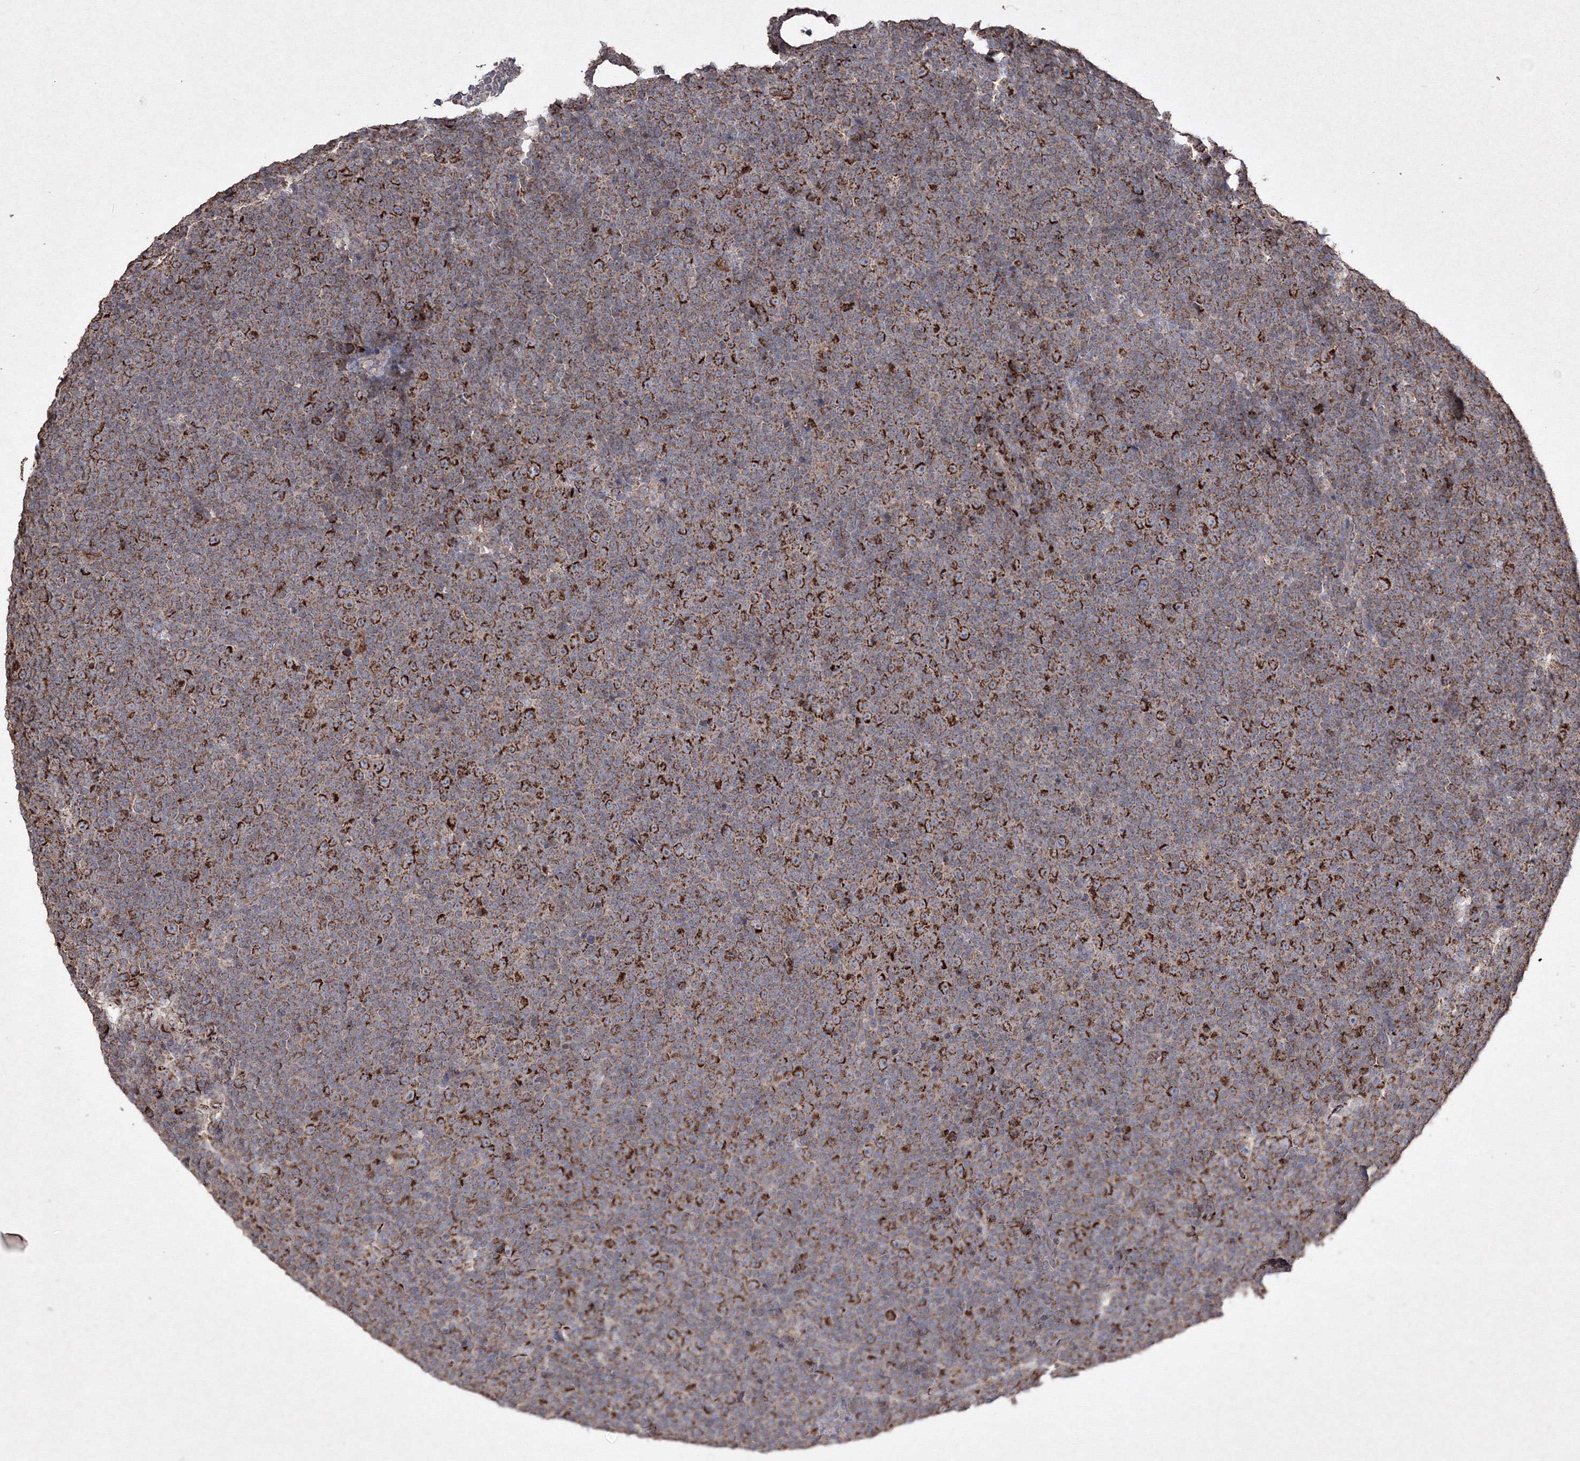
{"staining": {"intensity": "strong", "quantity": "25%-75%", "location": "cytoplasmic/membranous"}, "tissue": "lymphoma", "cell_type": "Tumor cells", "image_type": "cancer", "snomed": [{"axis": "morphology", "description": "Malignant lymphoma, non-Hodgkin's type, Low grade"}, {"axis": "topography", "description": "Lymph node"}], "caption": "Protein staining of lymphoma tissue demonstrates strong cytoplasmic/membranous expression in approximately 25%-75% of tumor cells.", "gene": "GRSF1", "patient": {"sex": "female", "age": 67}}